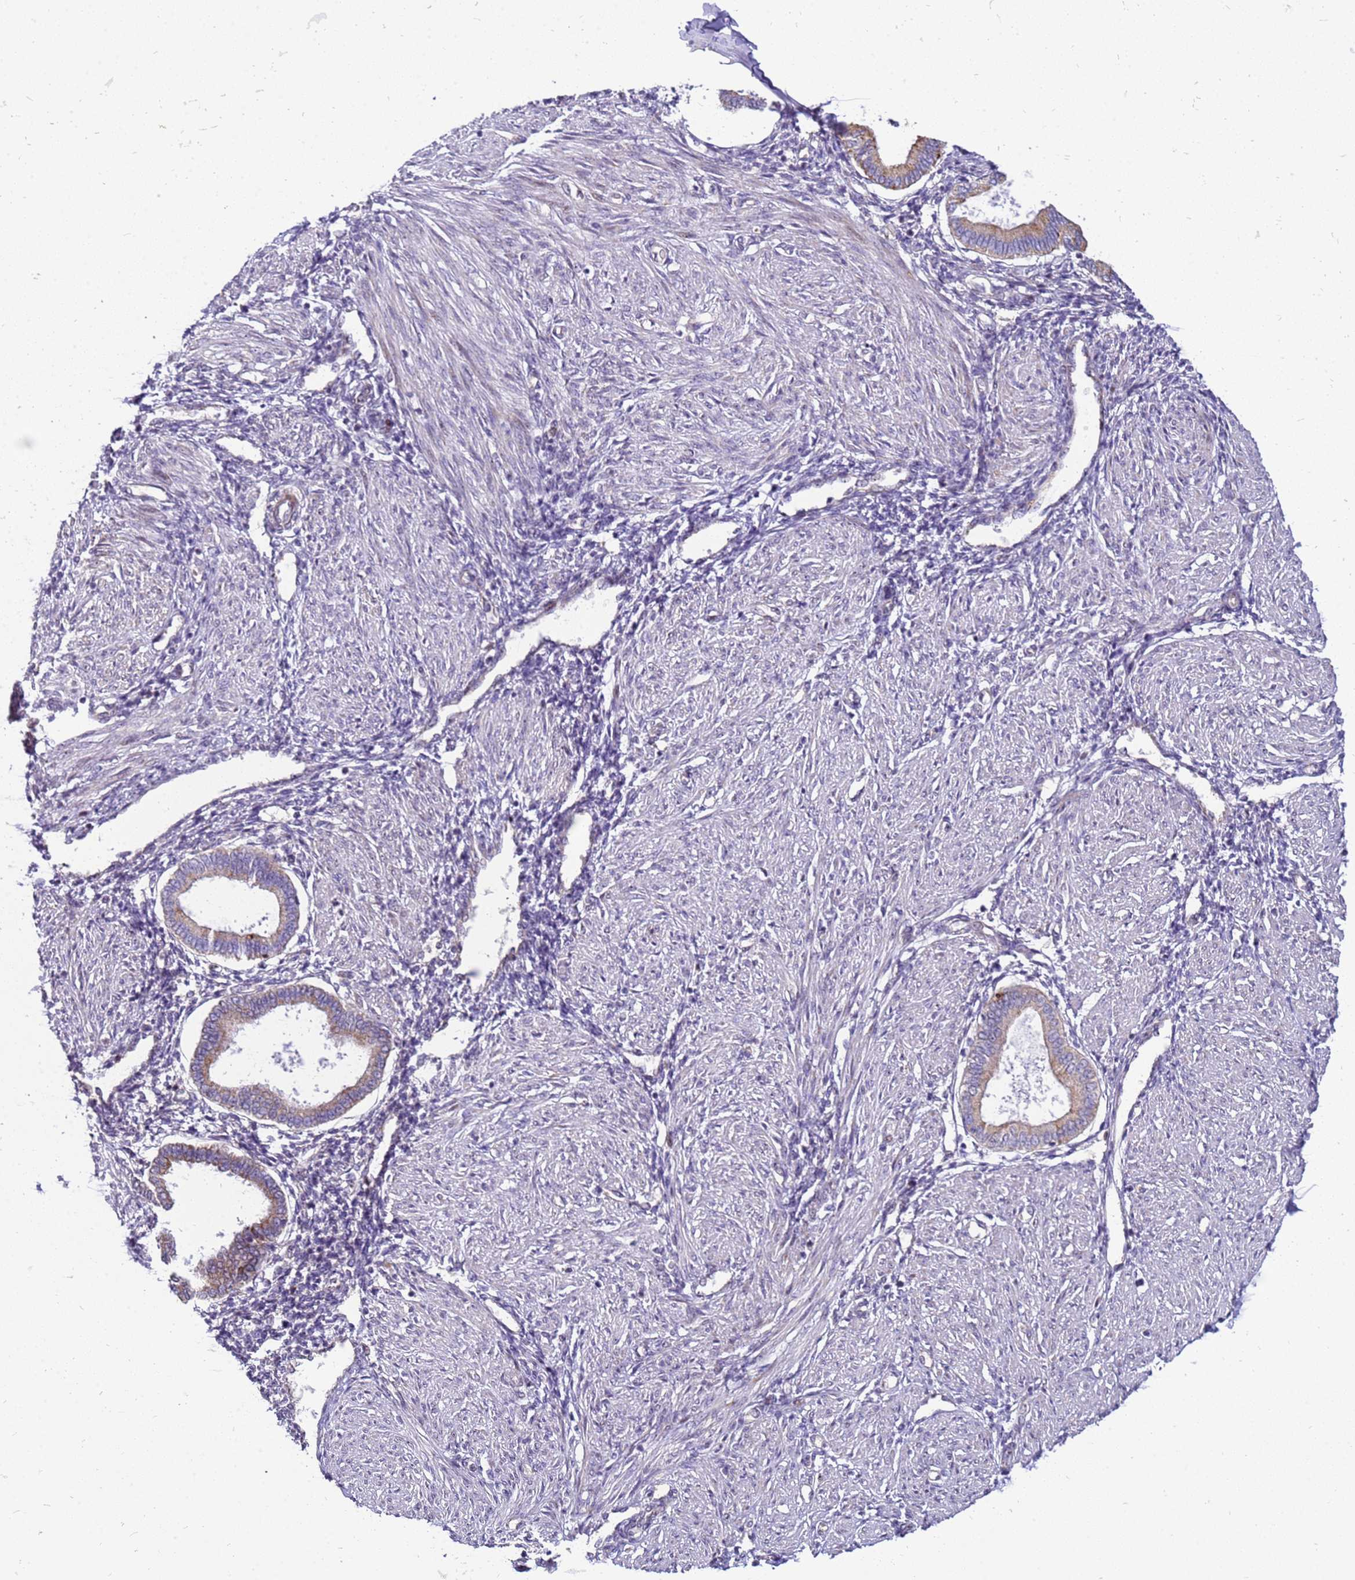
{"staining": {"intensity": "negative", "quantity": "none", "location": "none"}, "tissue": "endometrium", "cell_type": "Cells in endometrial stroma", "image_type": "normal", "snomed": [{"axis": "morphology", "description": "Normal tissue, NOS"}, {"axis": "topography", "description": "Endometrium"}], "caption": "IHC histopathology image of unremarkable human endometrium stained for a protein (brown), which displays no expression in cells in endometrial stroma. (DAB IHC, high magnification).", "gene": "RSPO1", "patient": {"sex": "female", "age": 53}}